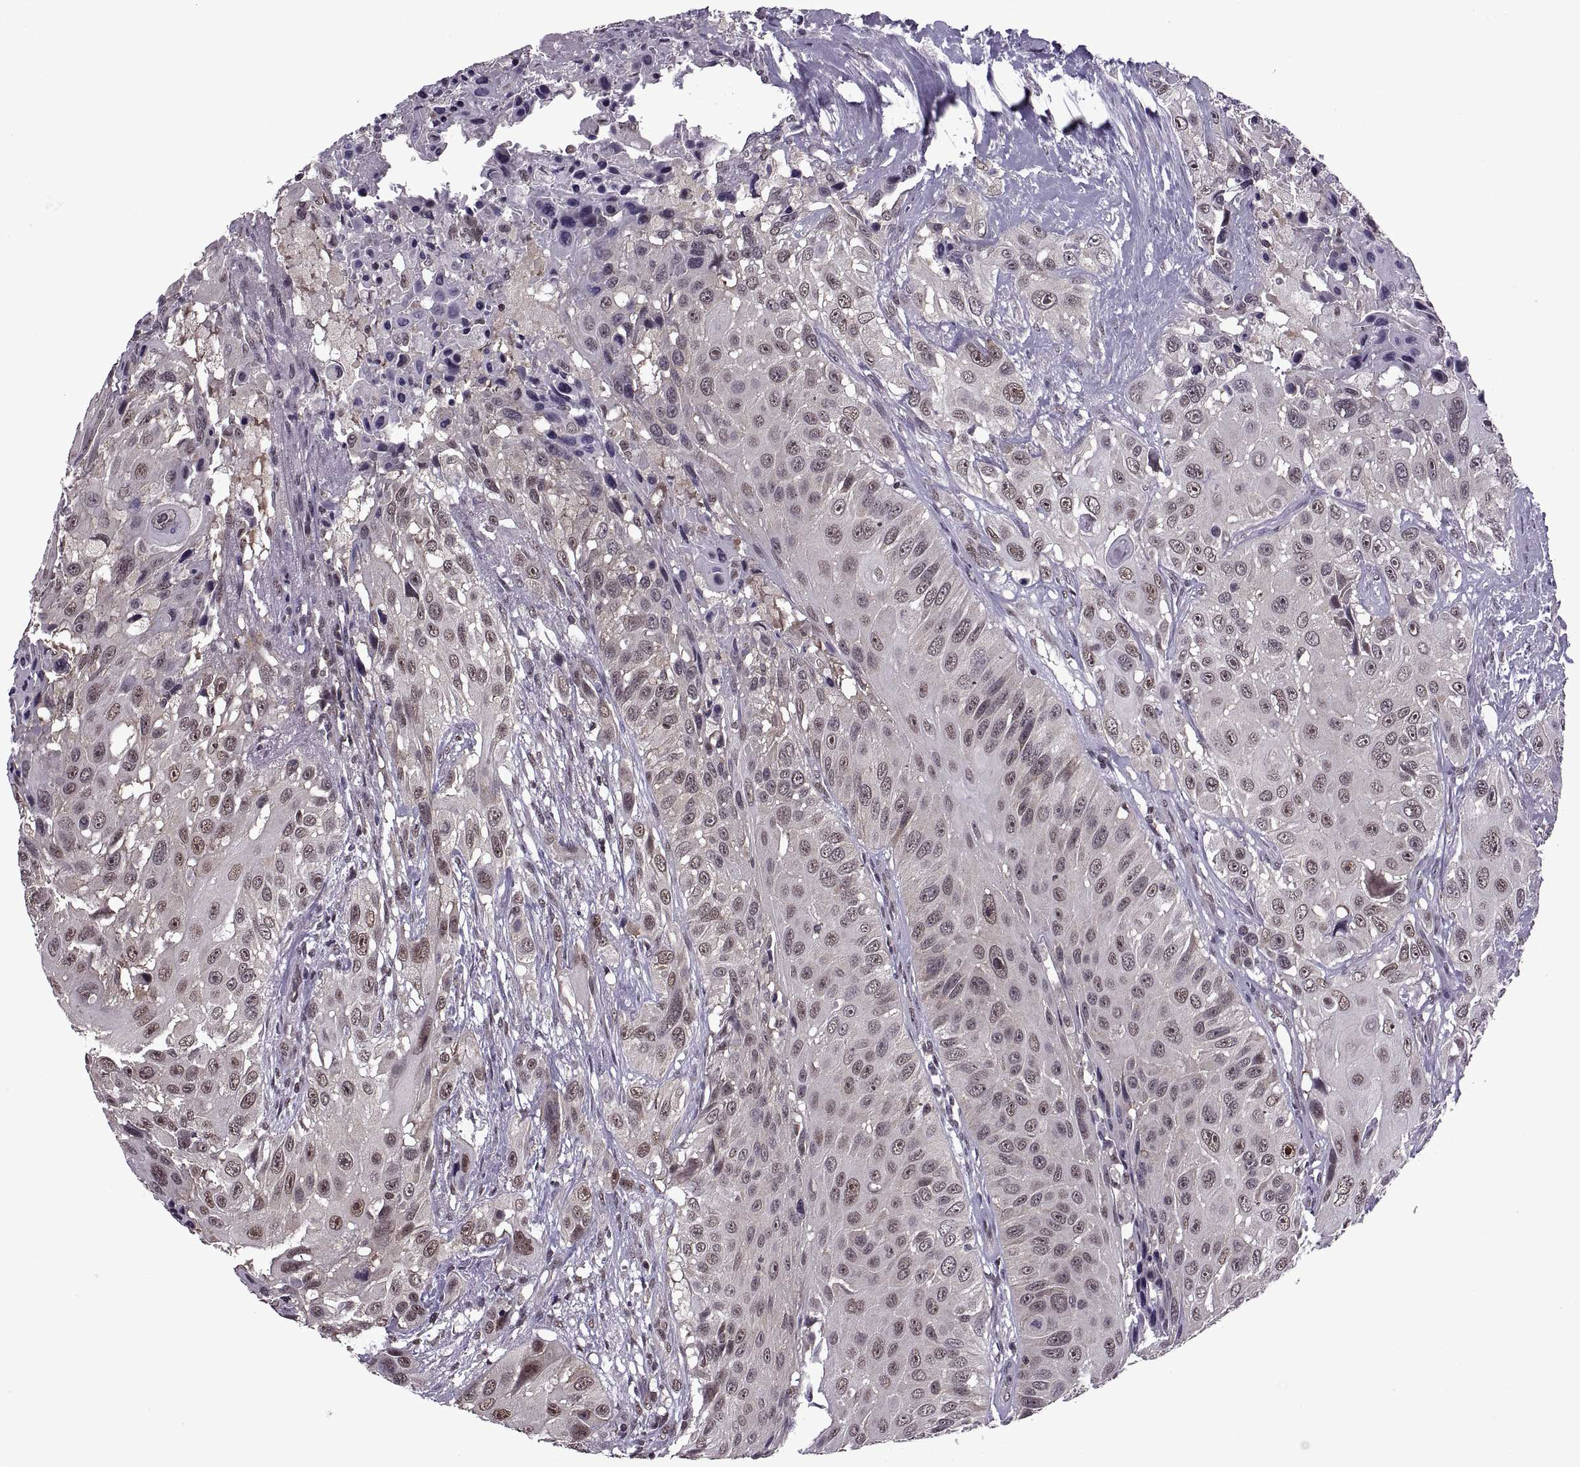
{"staining": {"intensity": "weak", "quantity": "<25%", "location": "nuclear"}, "tissue": "urothelial cancer", "cell_type": "Tumor cells", "image_type": "cancer", "snomed": [{"axis": "morphology", "description": "Urothelial carcinoma, NOS"}, {"axis": "topography", "description": "Urinary bladder"}], "caption": "Tumor cells are negative for protein expression in human urothelial cancer. Nuclei are stained in blue.", "gene": "INTS3", "patient": {"sex": "male", "age": 55}}